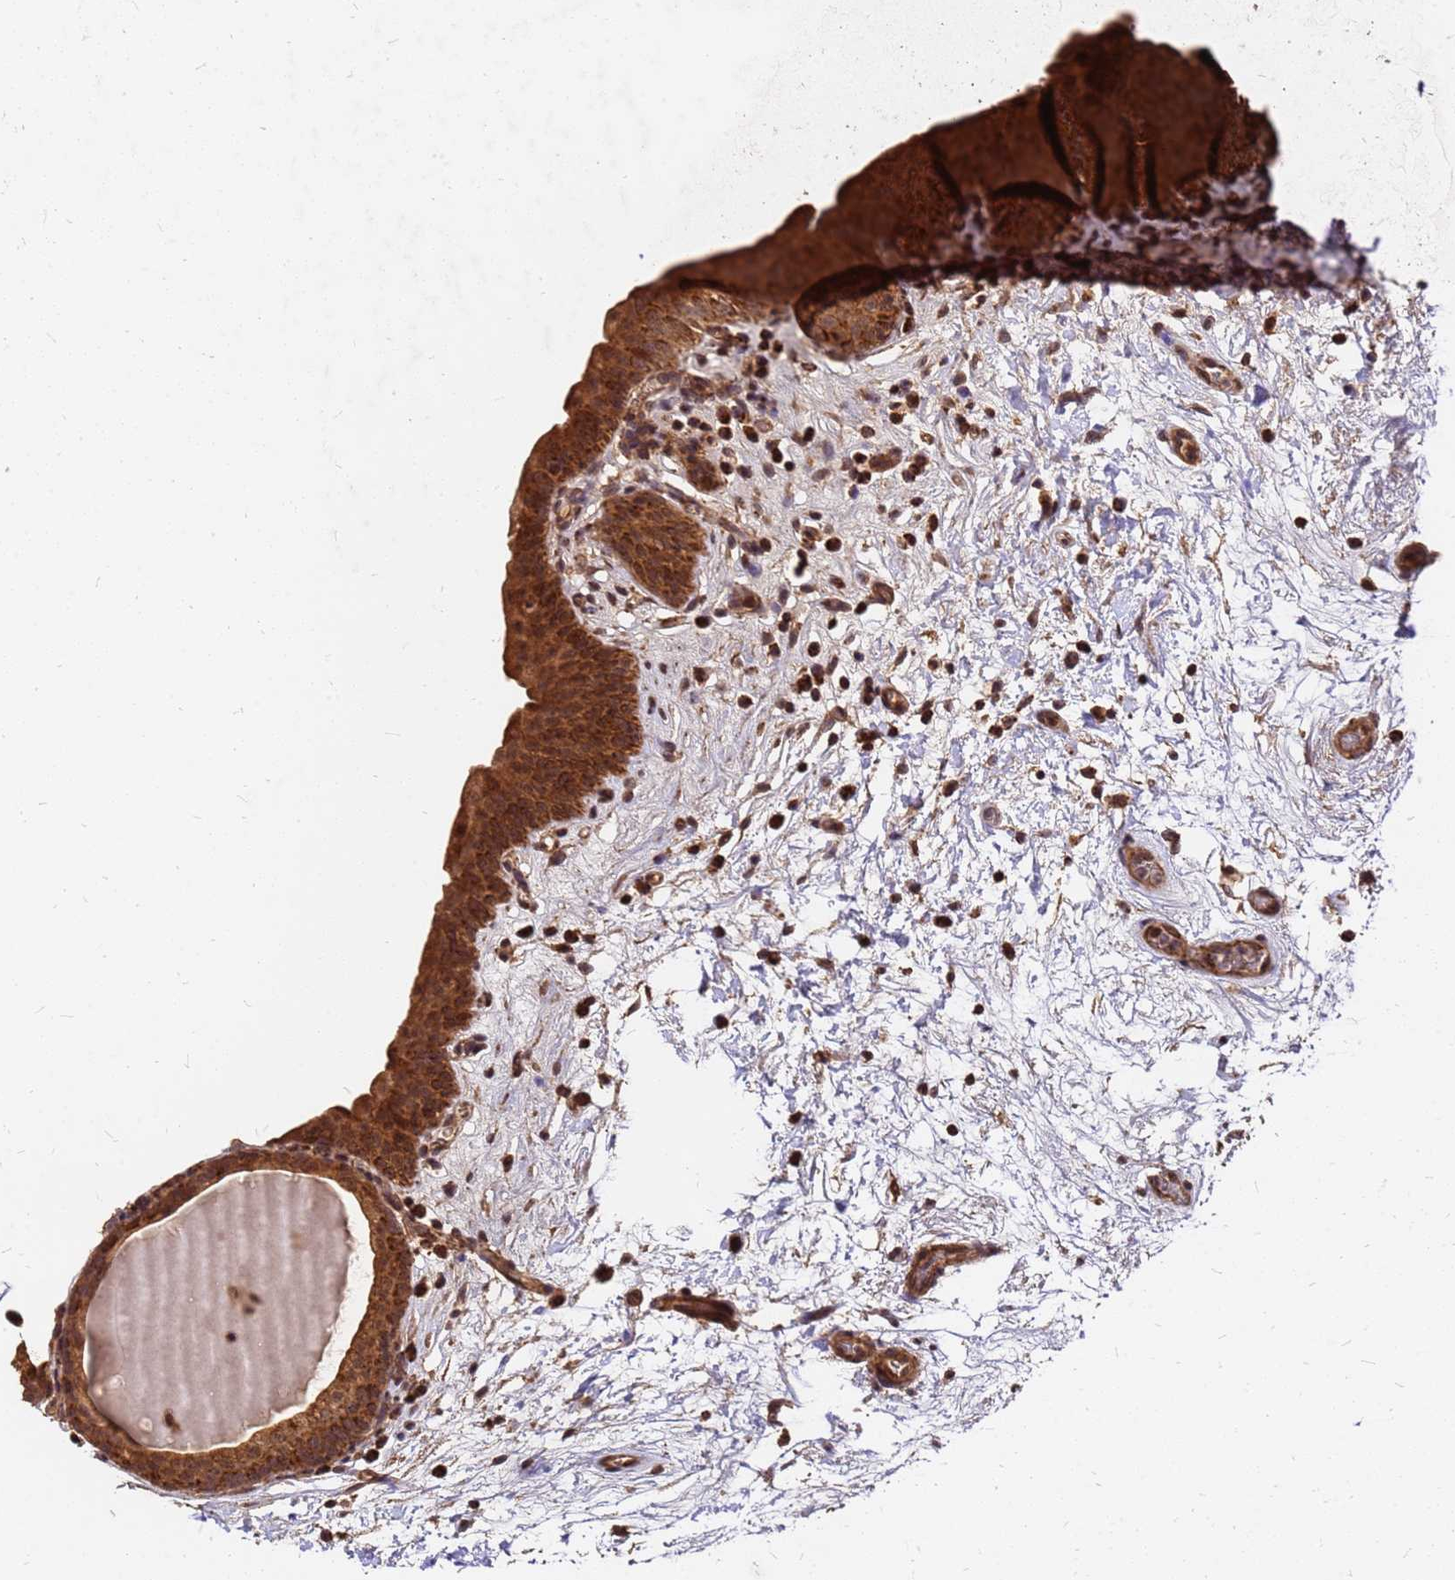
{"staining": {"intensity": "strong", "quantity": ">75%", "location": "cytoplasmic/membranous,nuclear"}, "tissue": "urinary bladder", "cell_type": "Urothelial cells", "image_type": "normal", "snomed": [{"axis": "morphology", "description": "Normal tissue, NOS"}, {"axis": "topography", "description": "Urinary bladder"}], "caption": "Urinary bladder stained with immunohistochemistry (IHC) reveals strong cytoplasmic/membranous,nuclear staining in approximately >75% of urothelial cells. The staining was performed using DAB to visualize the protein expression in brown, while the nuclei were stained in blue with hematoxylin (Magnification: 20x).", "gene": "GPATCH8", "patient": {"sex": "male", "age": 83}}